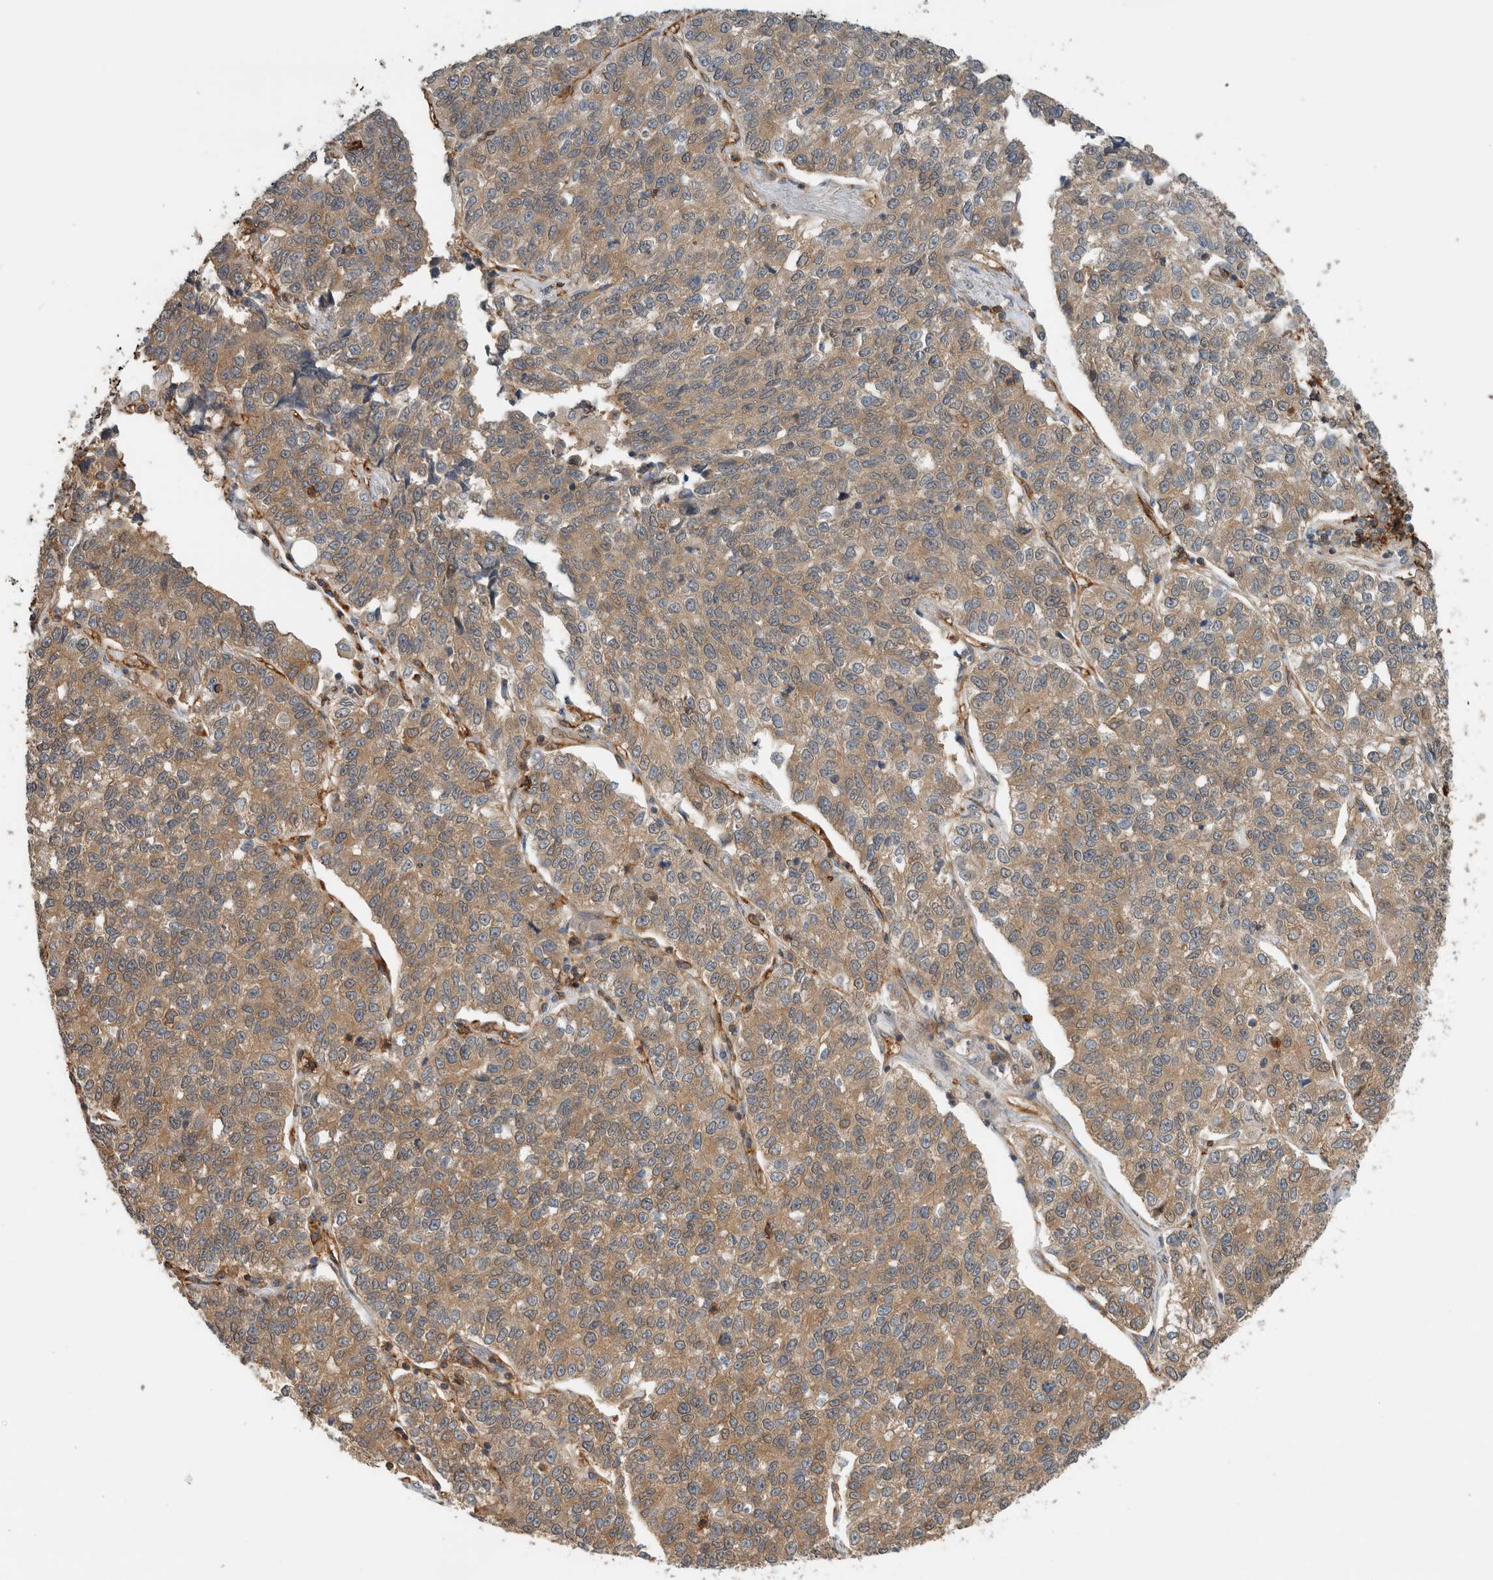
{"staining": {"intensity": "moderate", "quantity": ">75%", "location": "cytoplasmic/membranous"}, "tissue": "lung cancer", "cell_type": "Tumor cells", "image_type": "cancer", "snomed": [{"axis": "morphology", "description": "Adenocarcinoma, NOS"}, {"axis": "topography", "description": "Lung"}], "caption": "Immunohistochemistry photomicrograph of human adenocarcinoma (lung) stained for a protein (brown), which shows medium levels of moderate cytoplasmic/membranous staining in approximately >75% of tumor cells.", "gene": "PFDN4", "patient": {"sex": "male", "age": 49}}